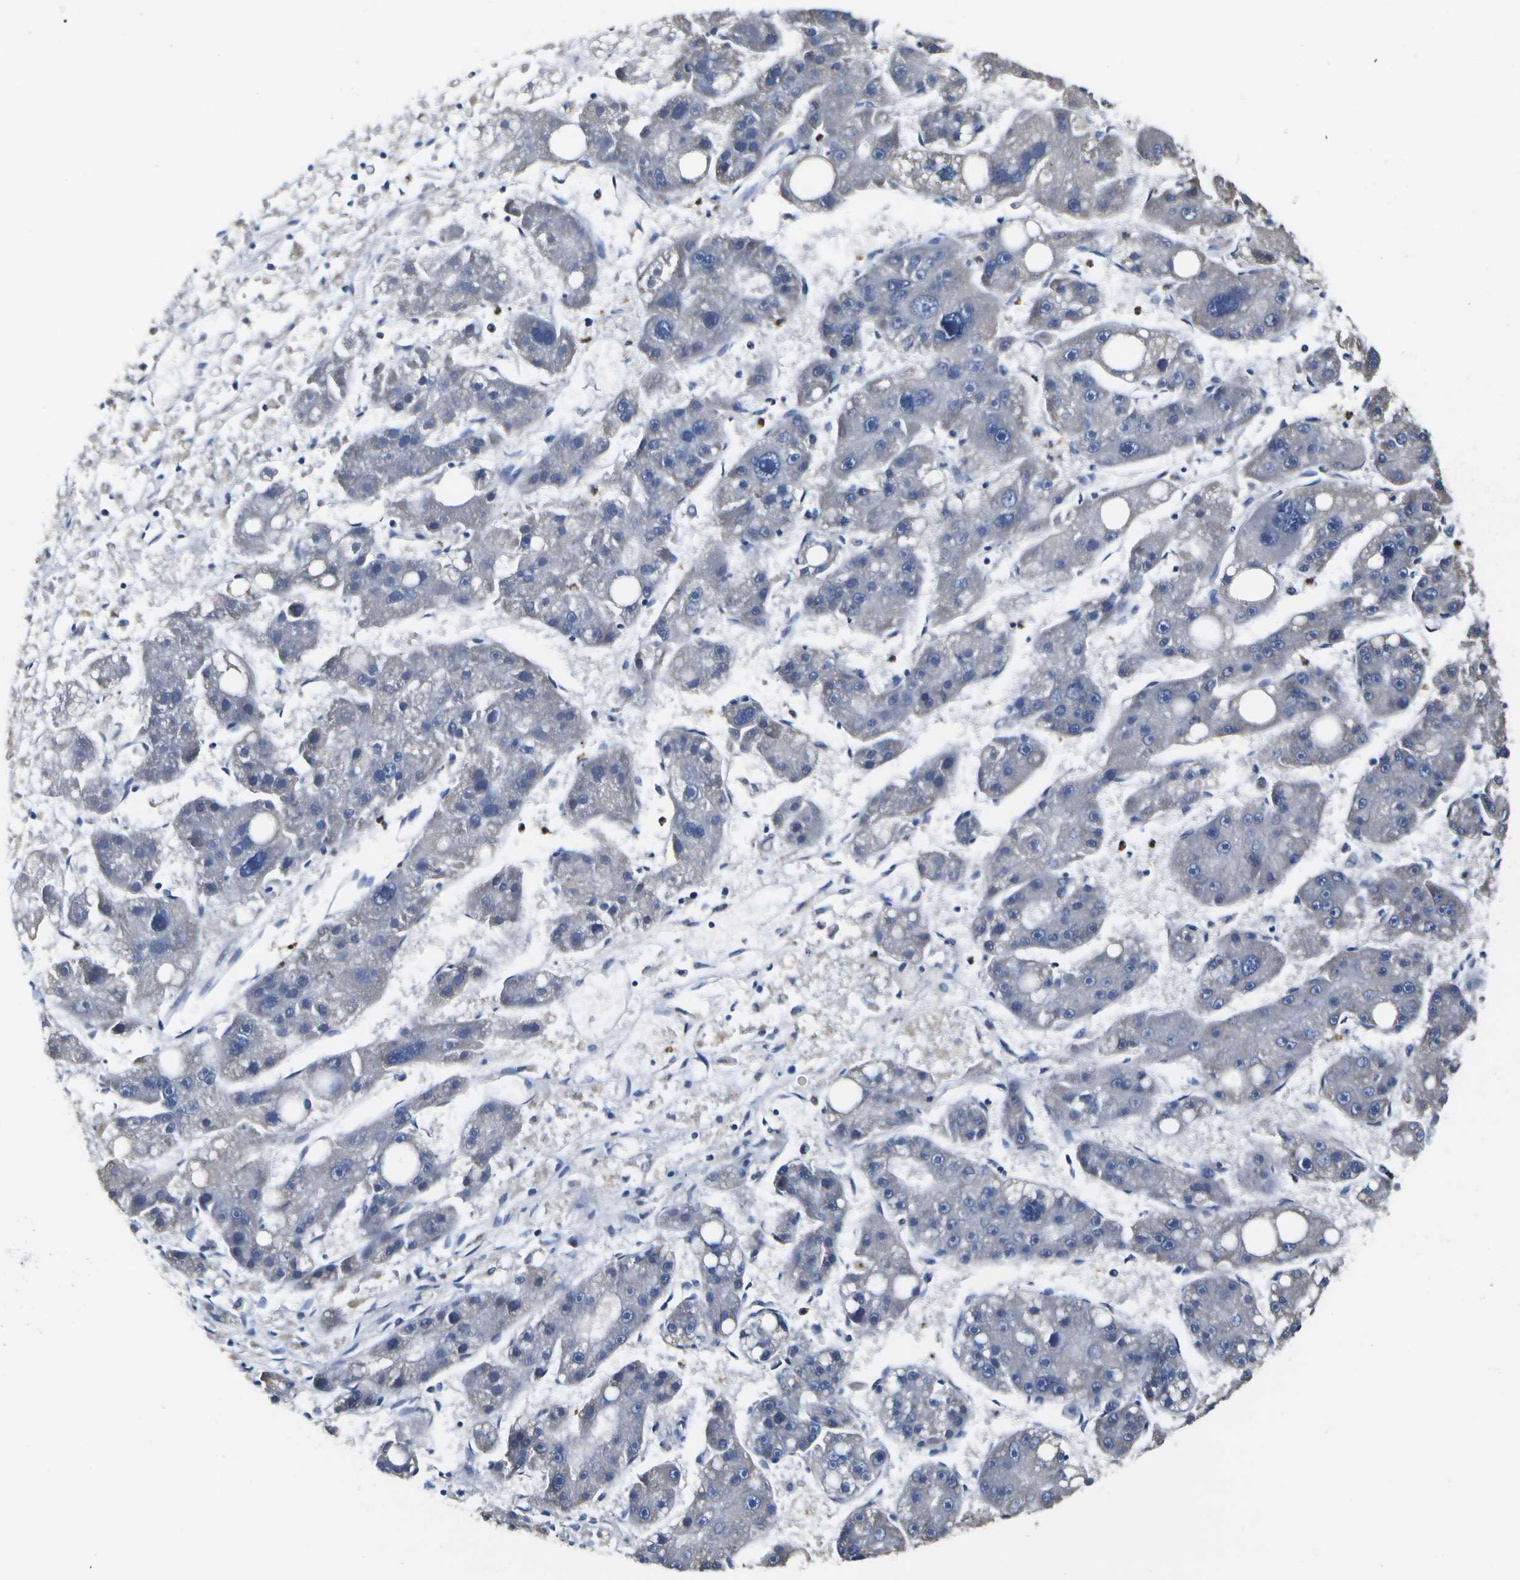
{"staining": {"intensity": "negative", "quantity": "none", "location": "none"}, "tissue": "liver cancer", "cell_type": "Tumor cells", "image_type": "cancer", "snomed": [{"axis": "morphology", "description": "Carcinoma, Hepatocellular, NOS"}, {"axis": "topography", "description": "Liver"}], "caption": "Immunohistochemical staining of liver cancer reveals no significant staining in tumor cells.", "gene": "DSE", "patient": {"sex": "female", "age": 61}}